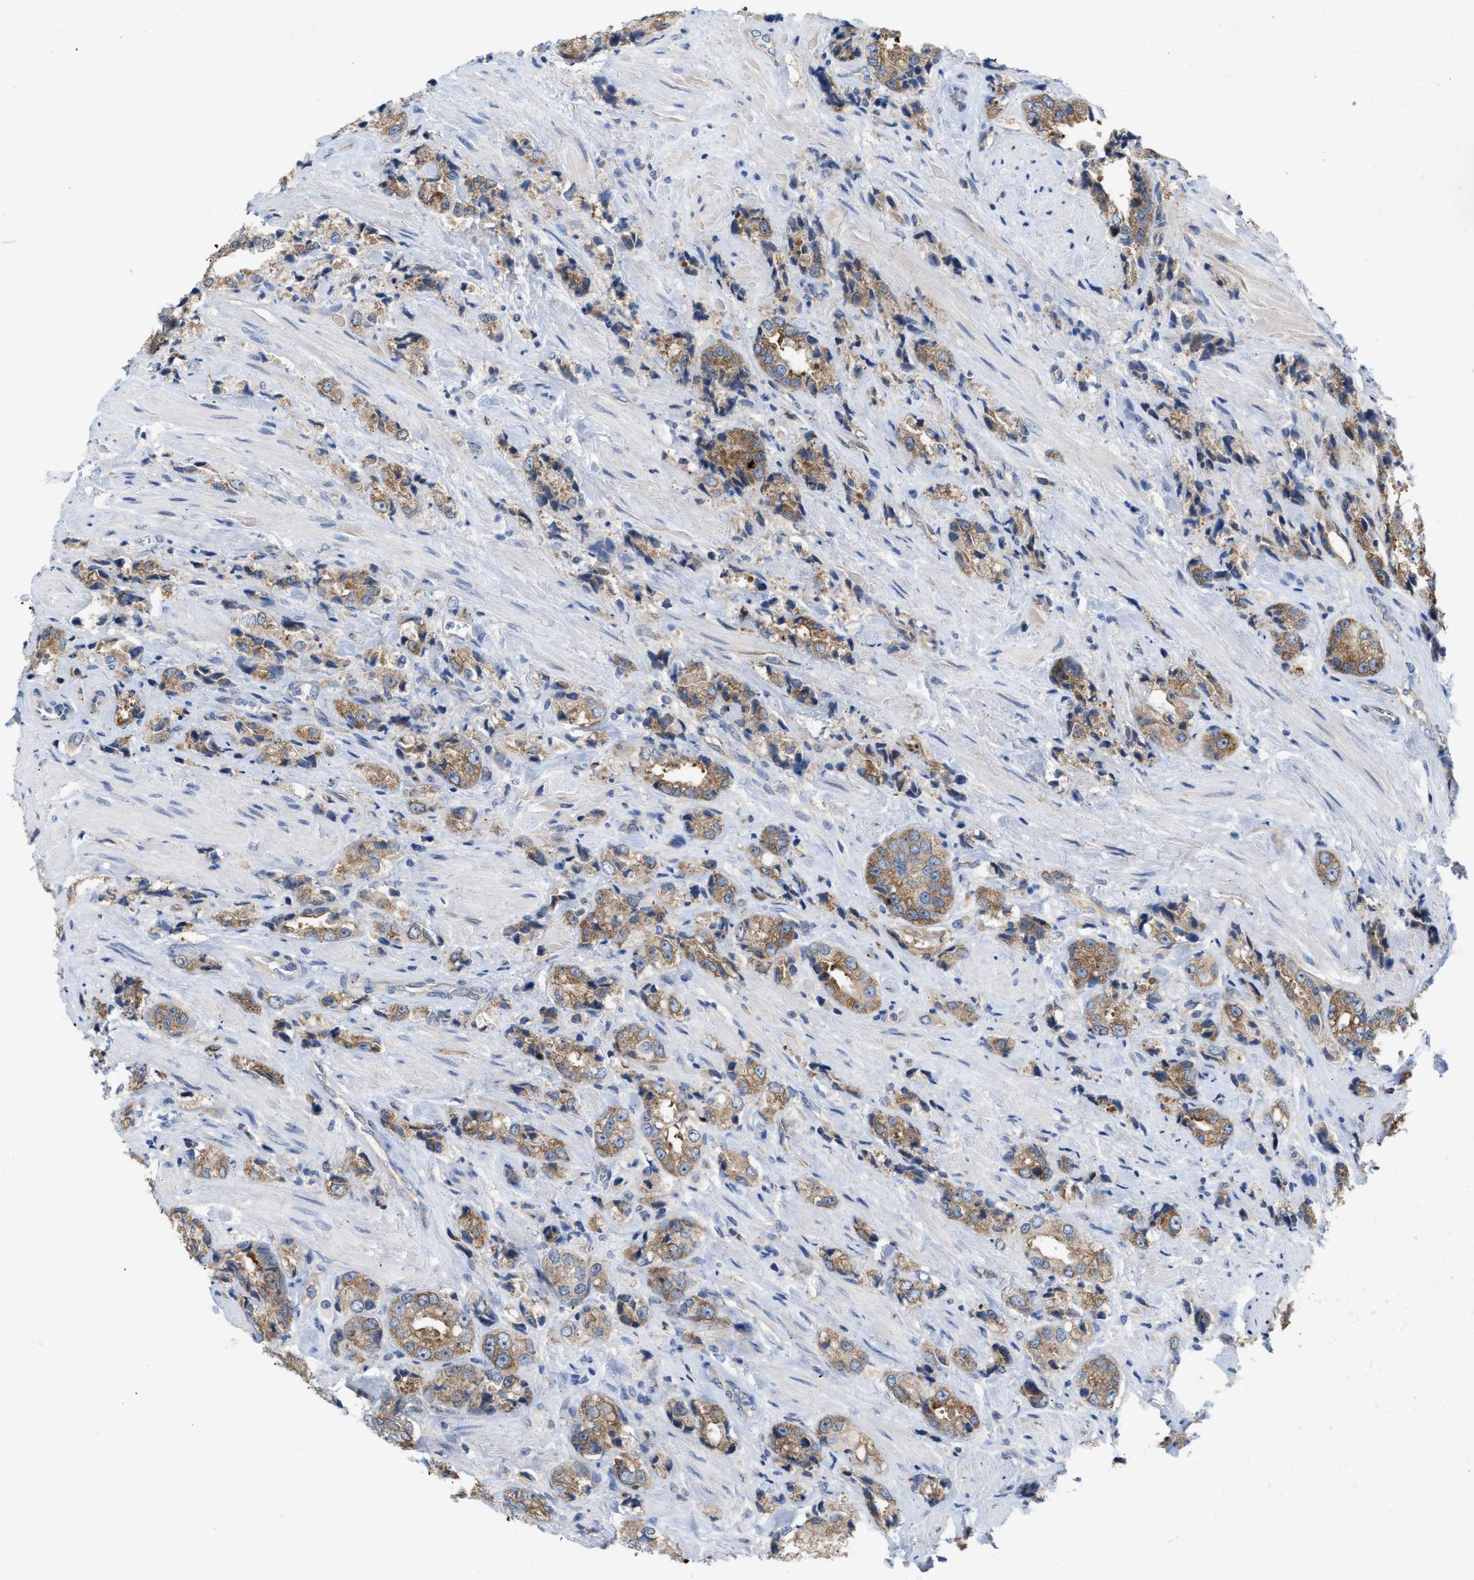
{"staining": {"intensity": "moderate", "quantity": ">75%", "location": "cytoplasmic/membranous"}, "tissue": "prostate cancer", "cell_type": "Tumor cells", "image_type": "cancer", "snomed": [{"axis": "morphology", "description": "Adenocarcinoma, High grade"}, {"axis": "topography", "description": "Prostate"}], "caption": "High-grade adenocarcinoma (prostate) was stained to show a protein in brown. There is medium levels of moderate cytoplasmic/membranous staining in about >75% of tumor cells.", "gene": "UBAP2", "patient": {"sex": "male", "age": 61}}